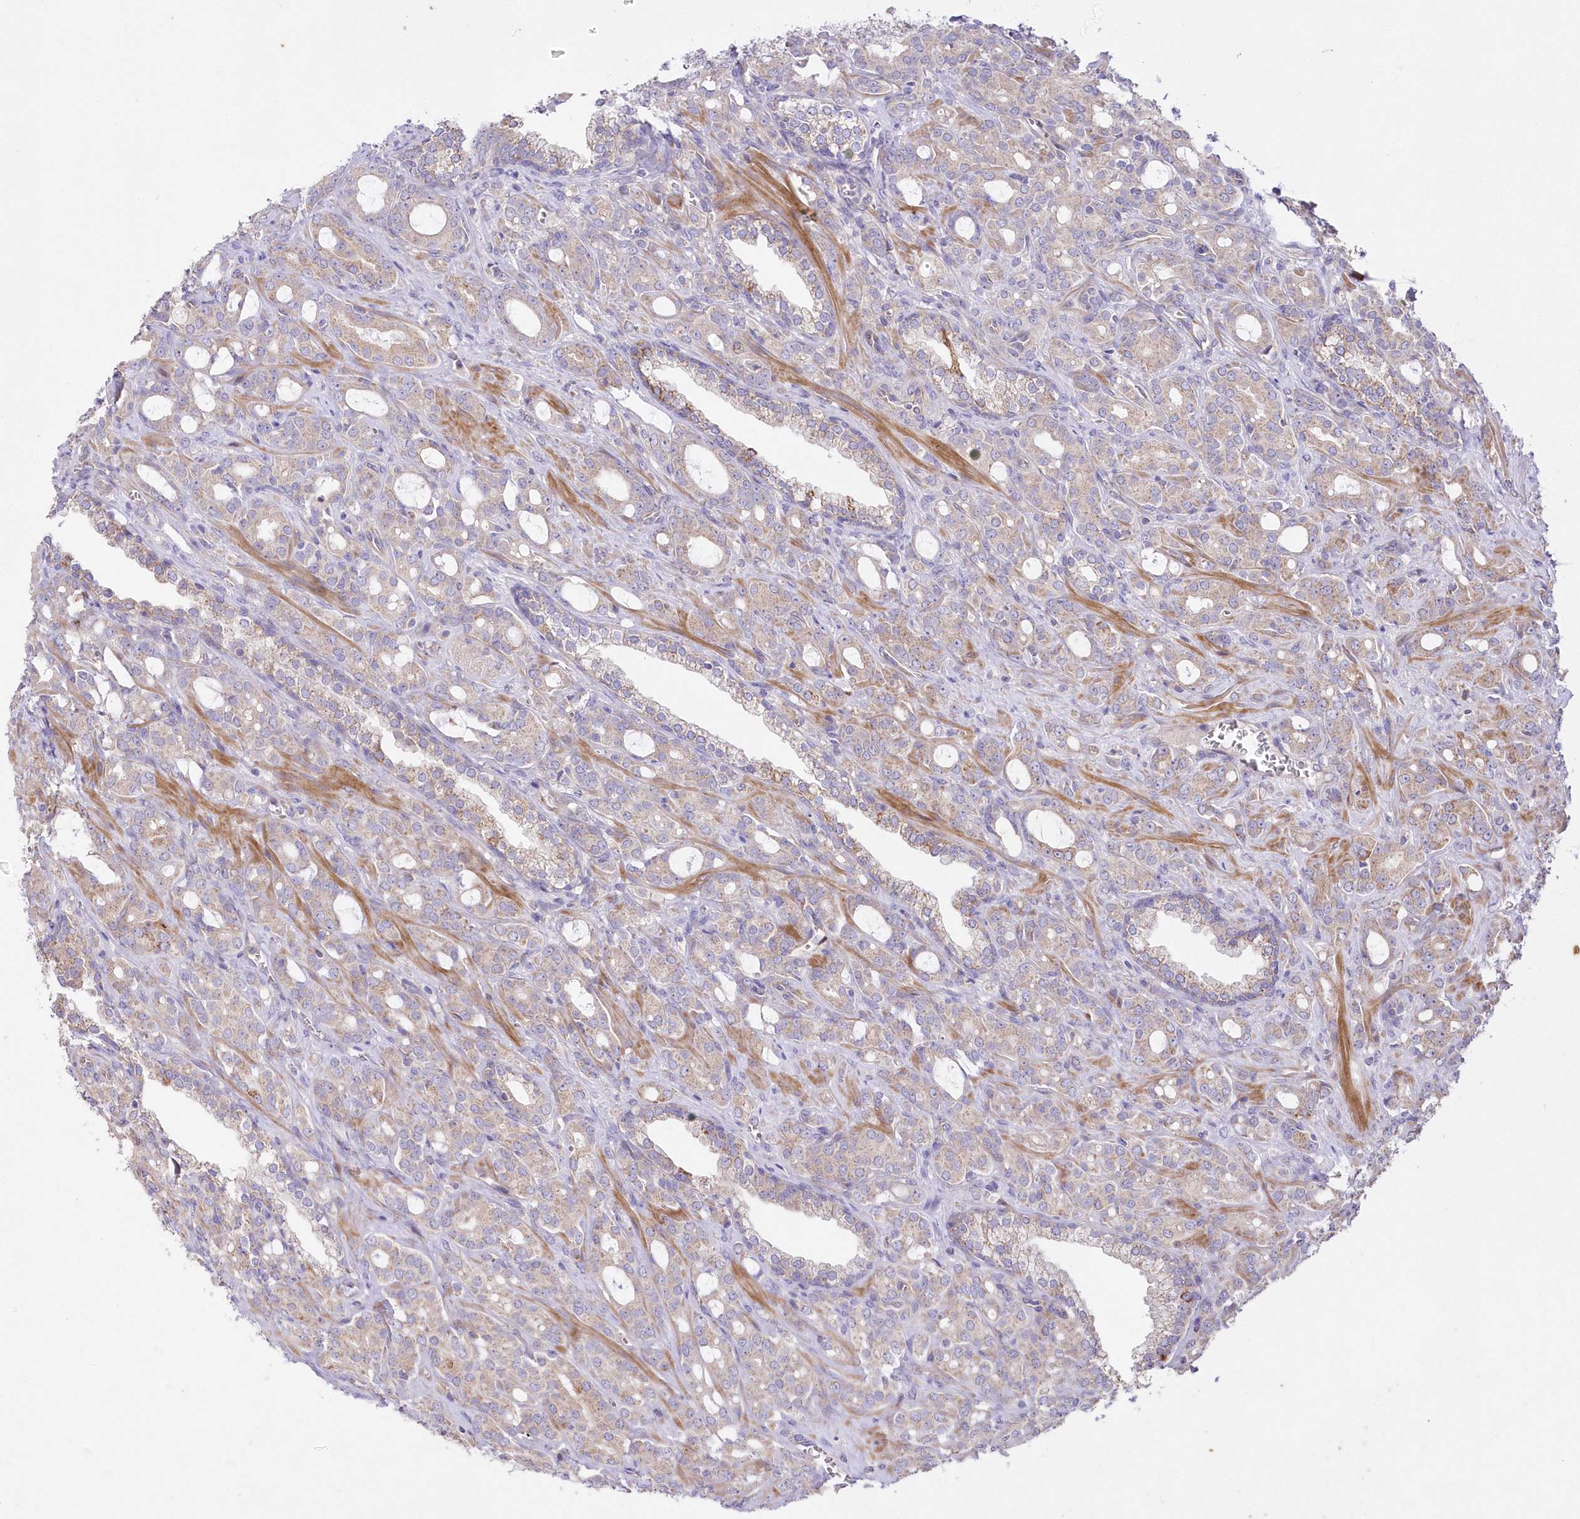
{"staining": {"intensity": "weak", "quantity": "25%-75%", "location": "cytoplasmic/membranous"}, "tissue": "prostate cancer", "cell_type": "Tumor cells", "image_type": "cancer", "snomed": [{"axis": "morphology", "description": "Adenocarcinoma, High grade"}, {"axis": "topography", "description": "Prostate"}], "caption": "High-grade adenocarcinoma (prostate) stained for a protein demonstrates weak cytoplasmic/membranous positivity in tumor cells. The protein of interest is shown in brown color, while the nuclei are stained blue.", "gene": "ITSN2", "patient": {"sex": "male", "age": 72}}